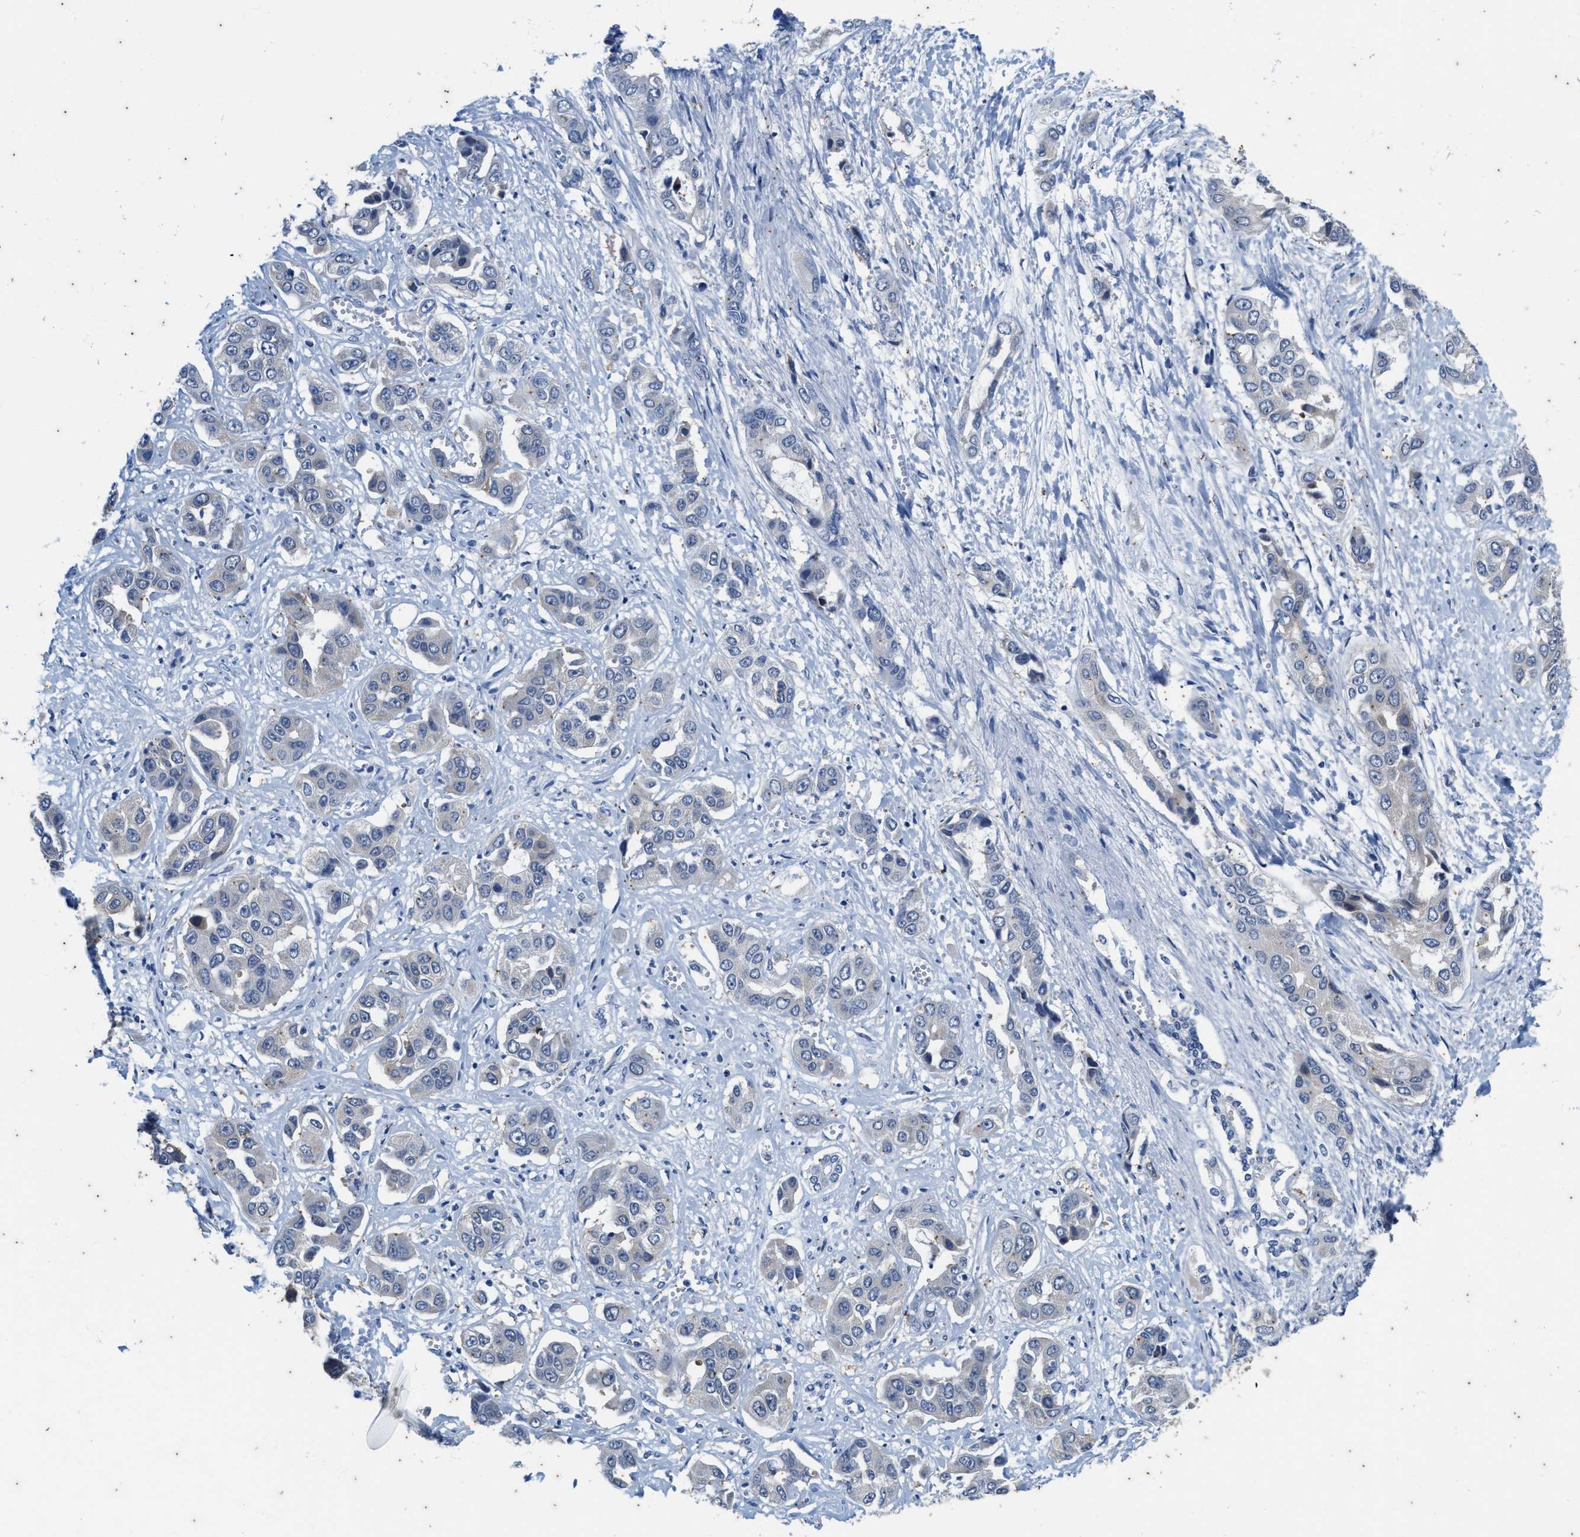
{"staining": {"intensity": "negative", "quantity": "none", "location": "none"}, "tissue": "liver cancer", "cell_type": "Tumor cells", "image_type": "cancer", "snomed": [{"axis": "morphology", "description": "Cholangiocarcinoma"}, {"axis": "topography", "description": "Liver"}], "caption": "Immunohistochemistry photomicrograph of neoplastic tissue: liver cancer (cholangiocarcinoma) stained with DAB exhibits no significant protein expression in tumor cells. (Immunohistochemistry, brightfield microscopy, high magnification).", "gene": "COX19", "patient": {"sex": "female", "age": 52}}